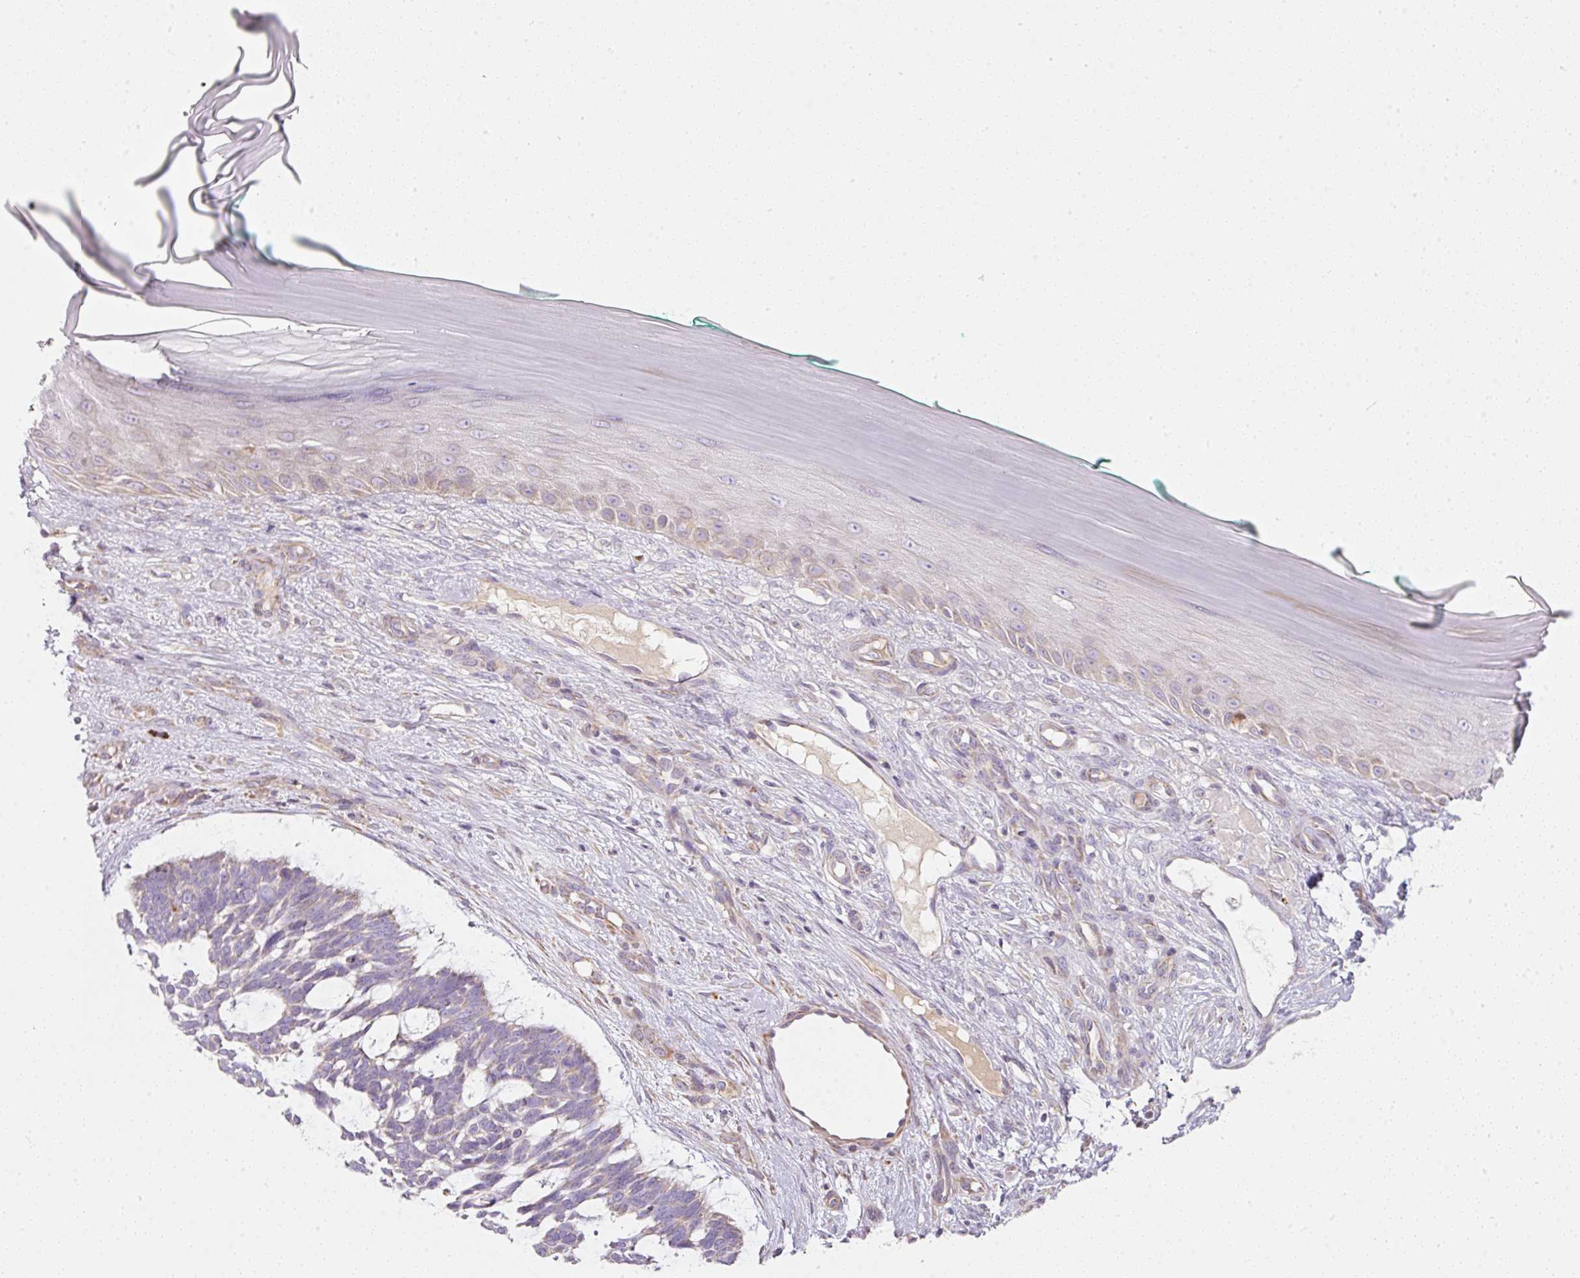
{"staining": {"intensity": "weak", "quantity": "<25%", "location": "cytoplasmic/membranous"}, "tissue": "skin cancer", "cell_type": "Tumor cells", "image_type": "cancer", "snomed": [{"axis": "morphology", "description": "Basal cell carcinoma"}, {"axis": "topography", "description": "Skin"}], "caption": "Immunohistochemistry (IHC) of human skin cancer demonstrates no positivity in tumor cells.", "gene": "MORN4", "patient": {"sex": "male", "age": 88}}